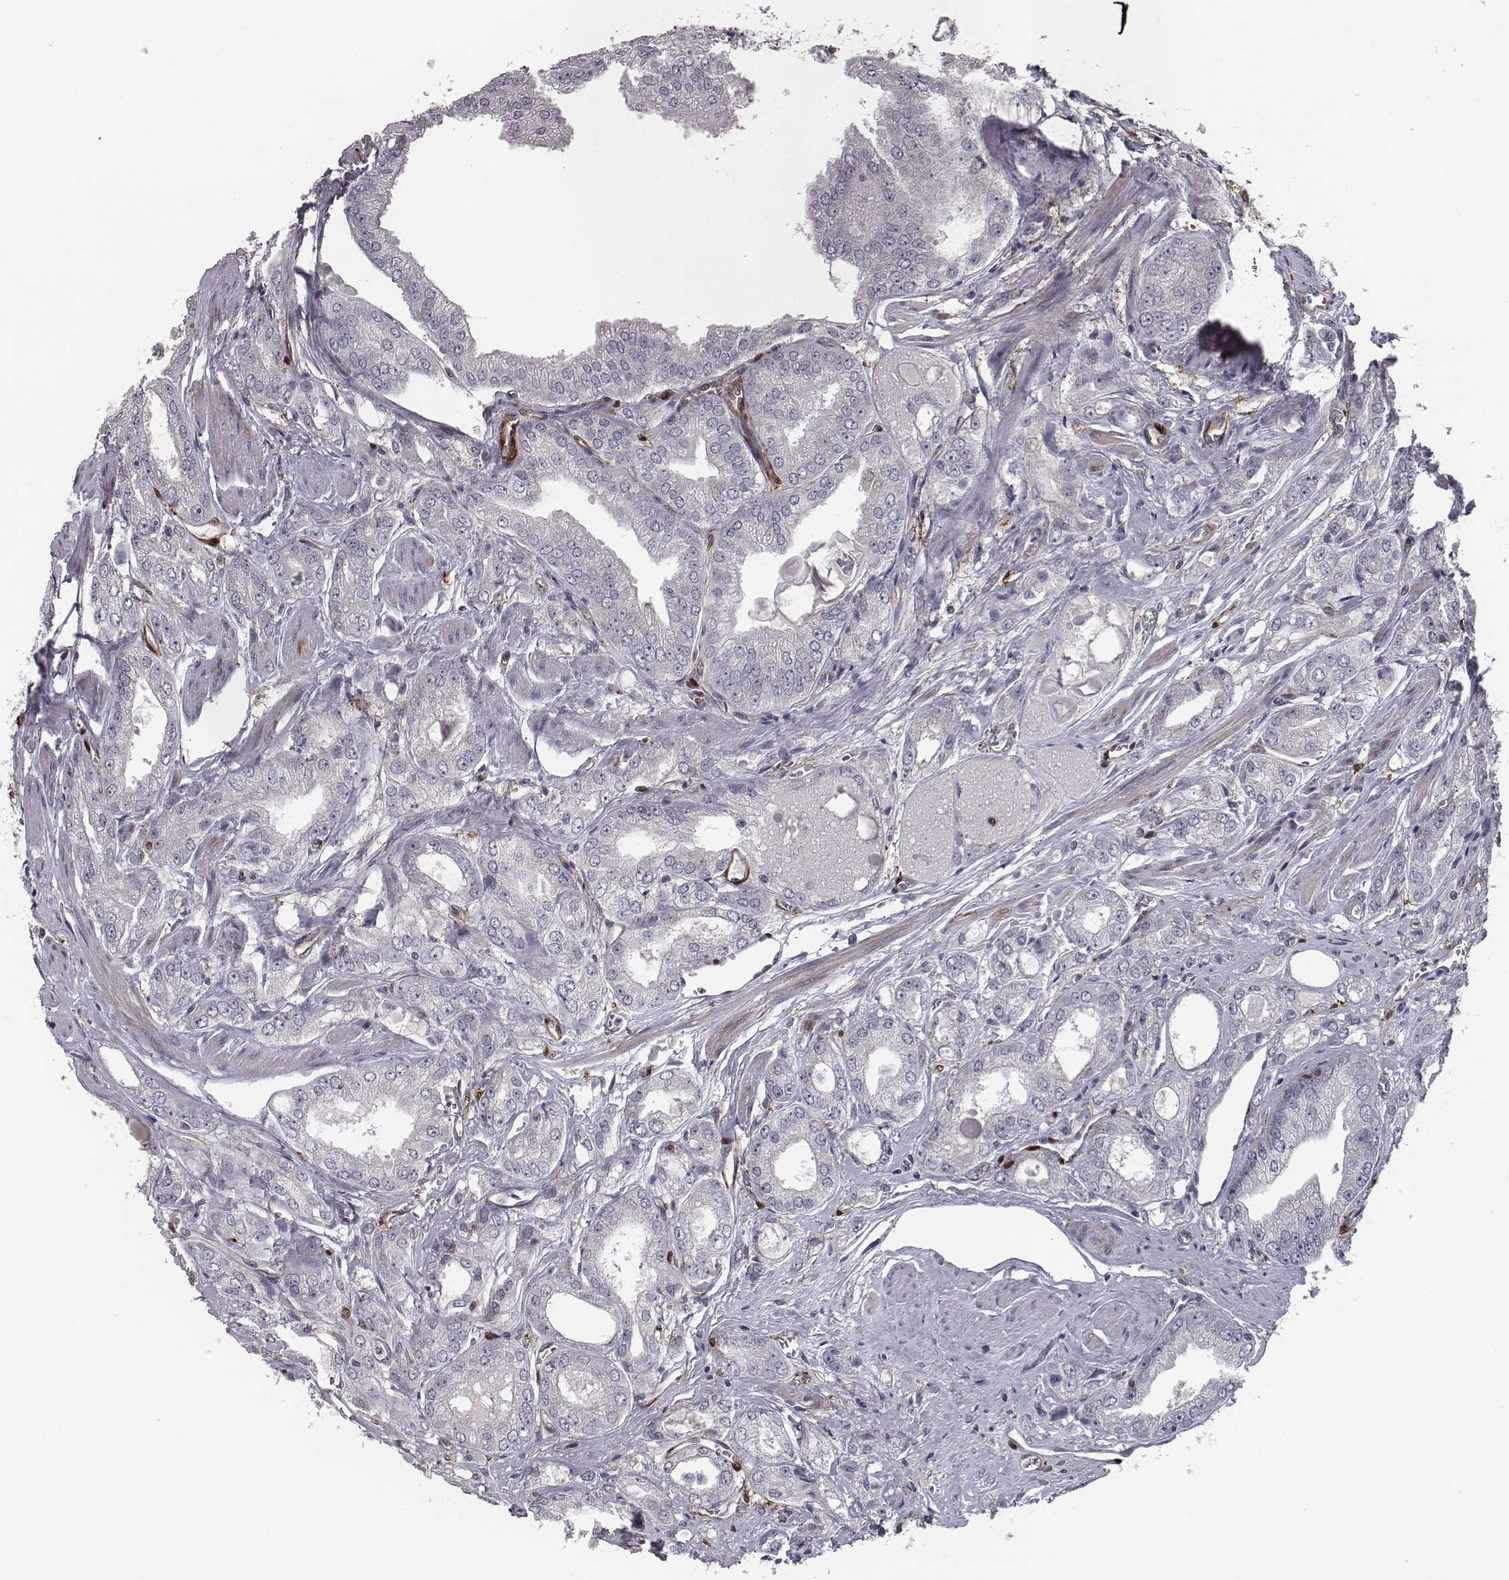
{"staining": {"intensity": "negative", "quantity": "none", "location": "none"}, "tissue": "prostate cancer", "cell_type": "Tumor cells", "image_type": "cancer", "snomed": [{"axis": "morphology", "description": "Adenocarcinoma, NOS"}, {"axis": "morphology", "description": "Adenocarcinoma, High grade"}, {"axis": "topography", "description": "Prostate"}], "caption": "Immunohistochemistry micrograph of neoplastic tissue: adenocarcinoma (prostate) stained with DAB exhibits no significant protein positivity in tumor cells.", "gene": "ISYNA1", "patient": {"sex": "male", "age": 70}}